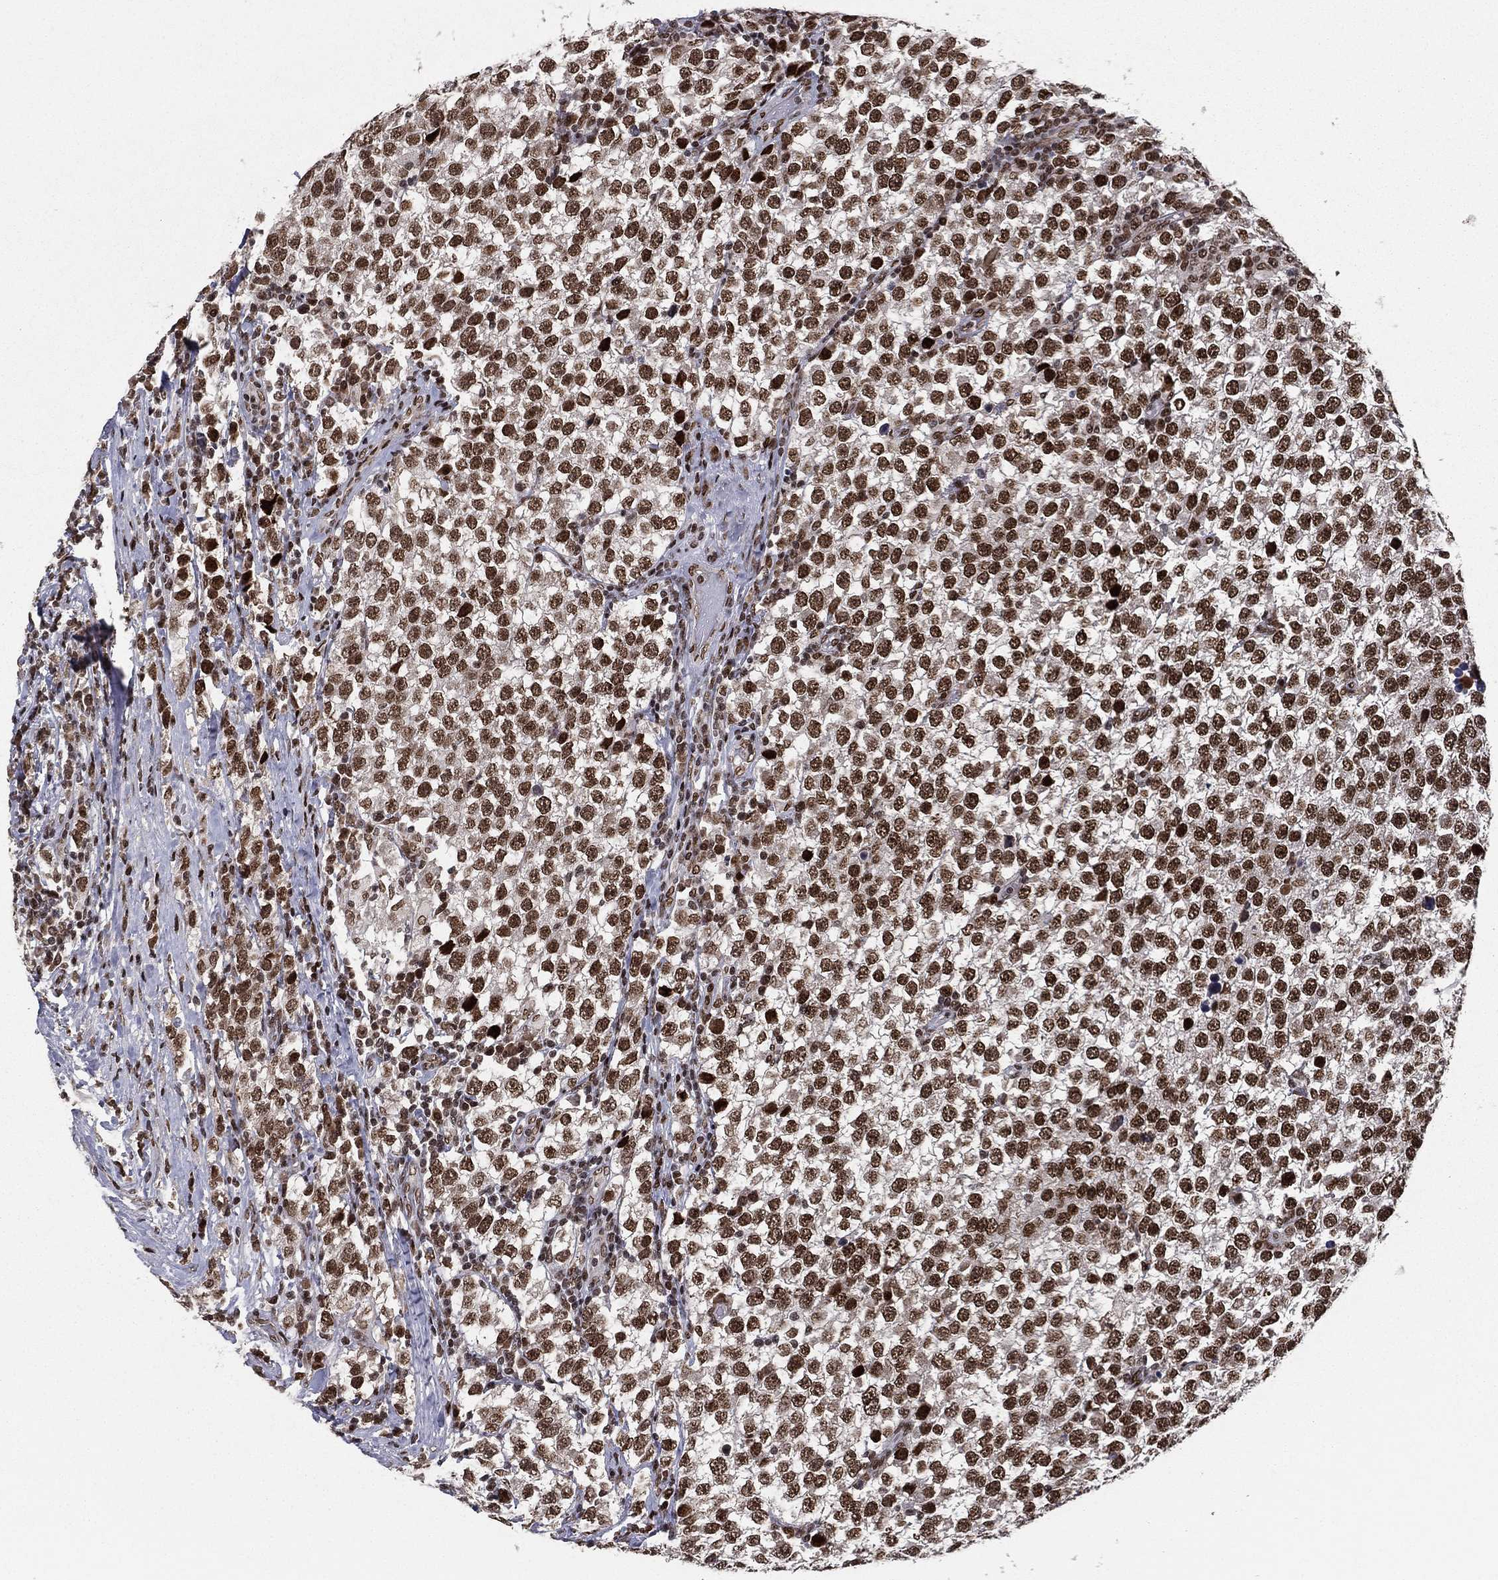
{"staining": {"intensity": "strong", "quantity": ">75%", "location": "nuclear"}, "tissue": "testis cancer", "cell_type": "Tumor cells", "image_type": "cancer", "snomed": [{"axis": "morphology", "description": "Seminoma, NOS"}, {"axis": "topography", "description": "Testis"}], "caption": "A photomicrograph of testis cancer (seminoma) stained for a protein shows strong nuclear brown staining in tumor cells.", "gene": "RTF1", "patient": {"sex": "male", "age": 34}}